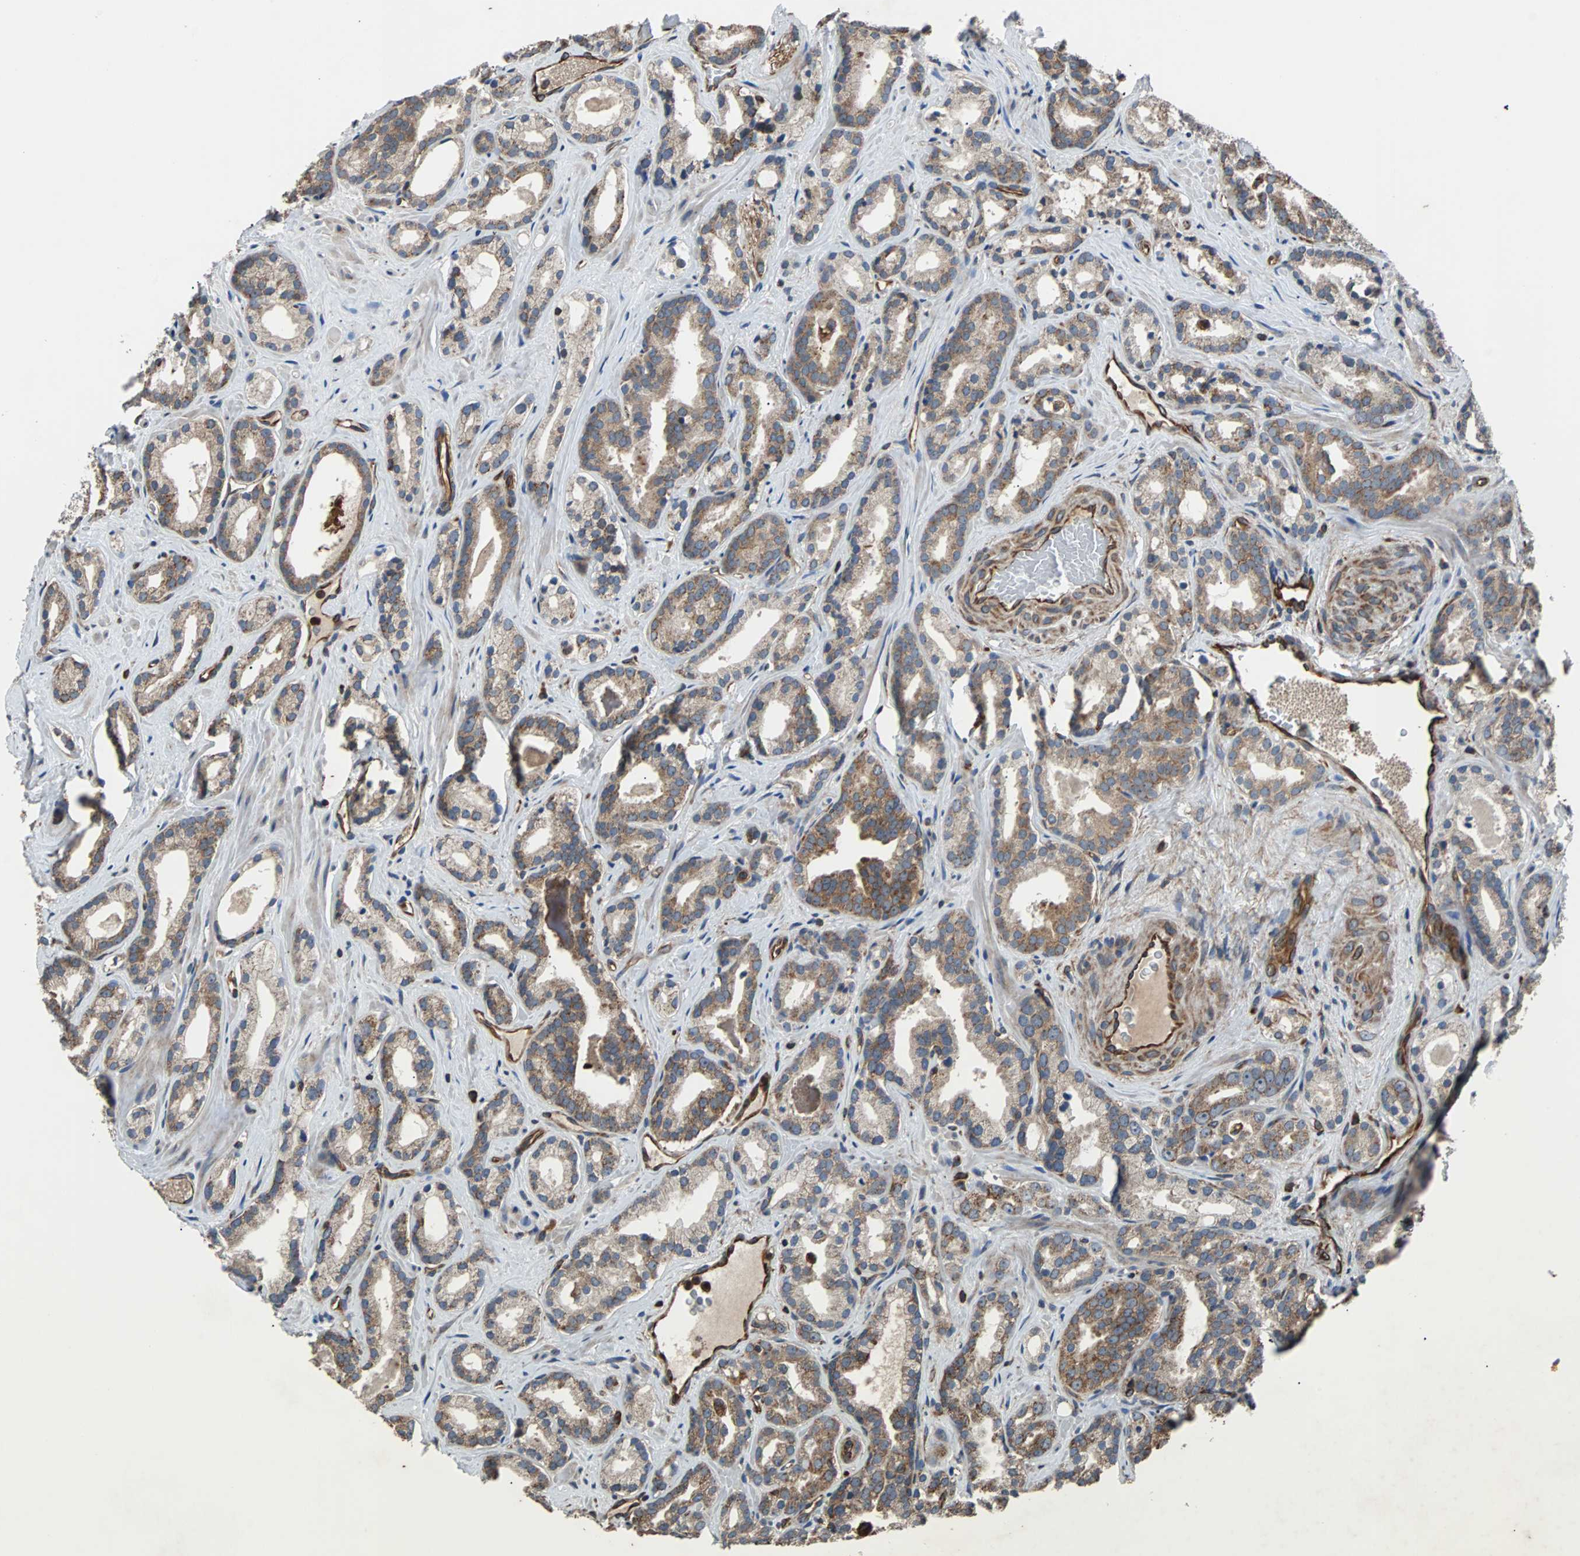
{"staining": {"intensity": "moderate", "quantity": ">75%", "location": "cytoplasmic/membranous"}, "tissue": "prostate cancer", "cell_type": "Tumor cells", "image_type": "cancer", "snomed": [{"axis": "morphology", "description": "Adenocarcinoma, Low grade"}, {"axis": "topography", "description": "Prostate"}], "caption": "Immunohistochemical staining of human prostate low-grade adenocarcinoma displays medium levels of moderate cytoplasmic/membranous staining in about >75% of tumor cells.", "gene": "ACTR3", "patient": {"sex": "male", "age": 63}}